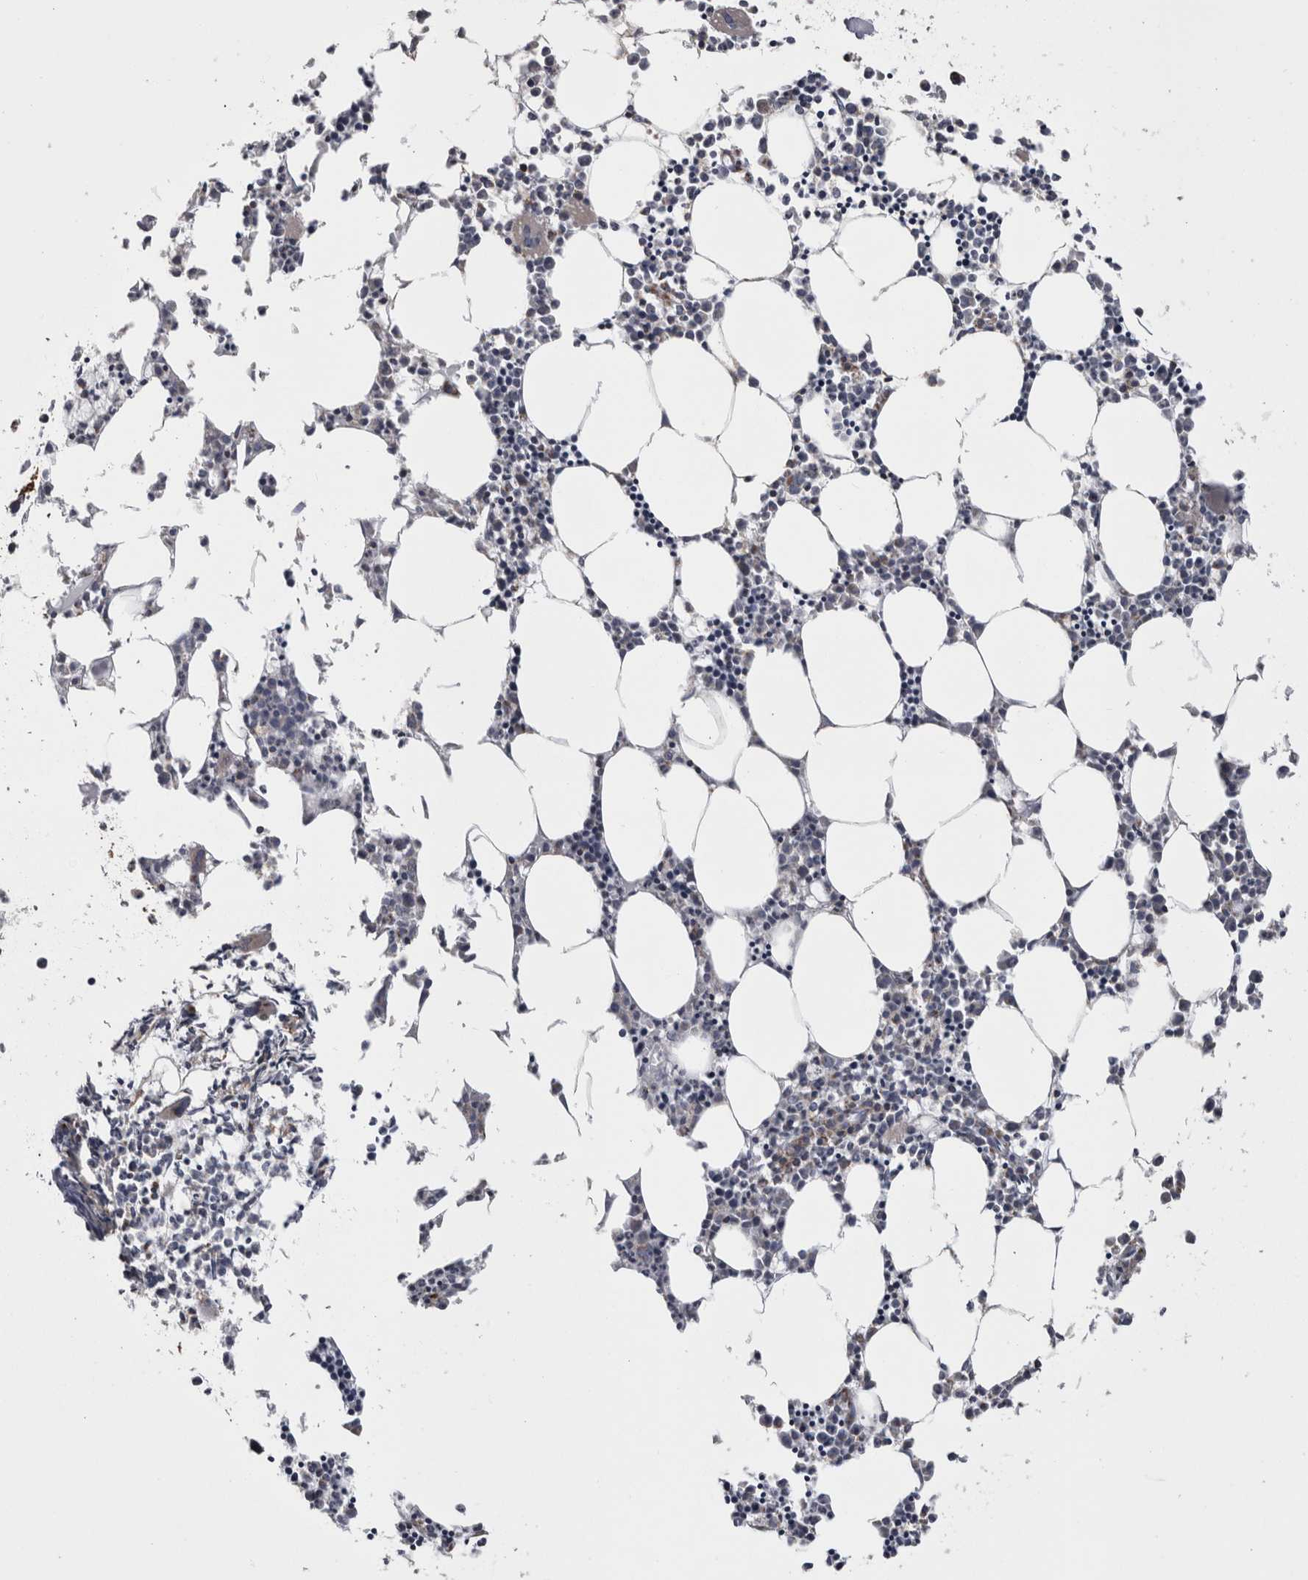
{"staining": {"intensity": "weak", "quantity": "<25%", "location": "cytoplasmic/membranous"}, "tissue": "bone marrow", "cell_type": "Hematopoietic cells", "image_type": "normal", "snomed": [{"axis": "morphology", "description": "Normal tissue, NOS"}, {"axis": "morphology", "description": "Inflammation, NOS"}, {"axis": "topography", "description": "Bone marrow"}], "caption": "Immunohistochemical staining of normal bone marrow demonstrates no significant staining in hematopoietic cells. (DAB immunohistochemistry, high magnification).", "gene": "MDH2", "patient": {"sex": "female", "age": 62}}